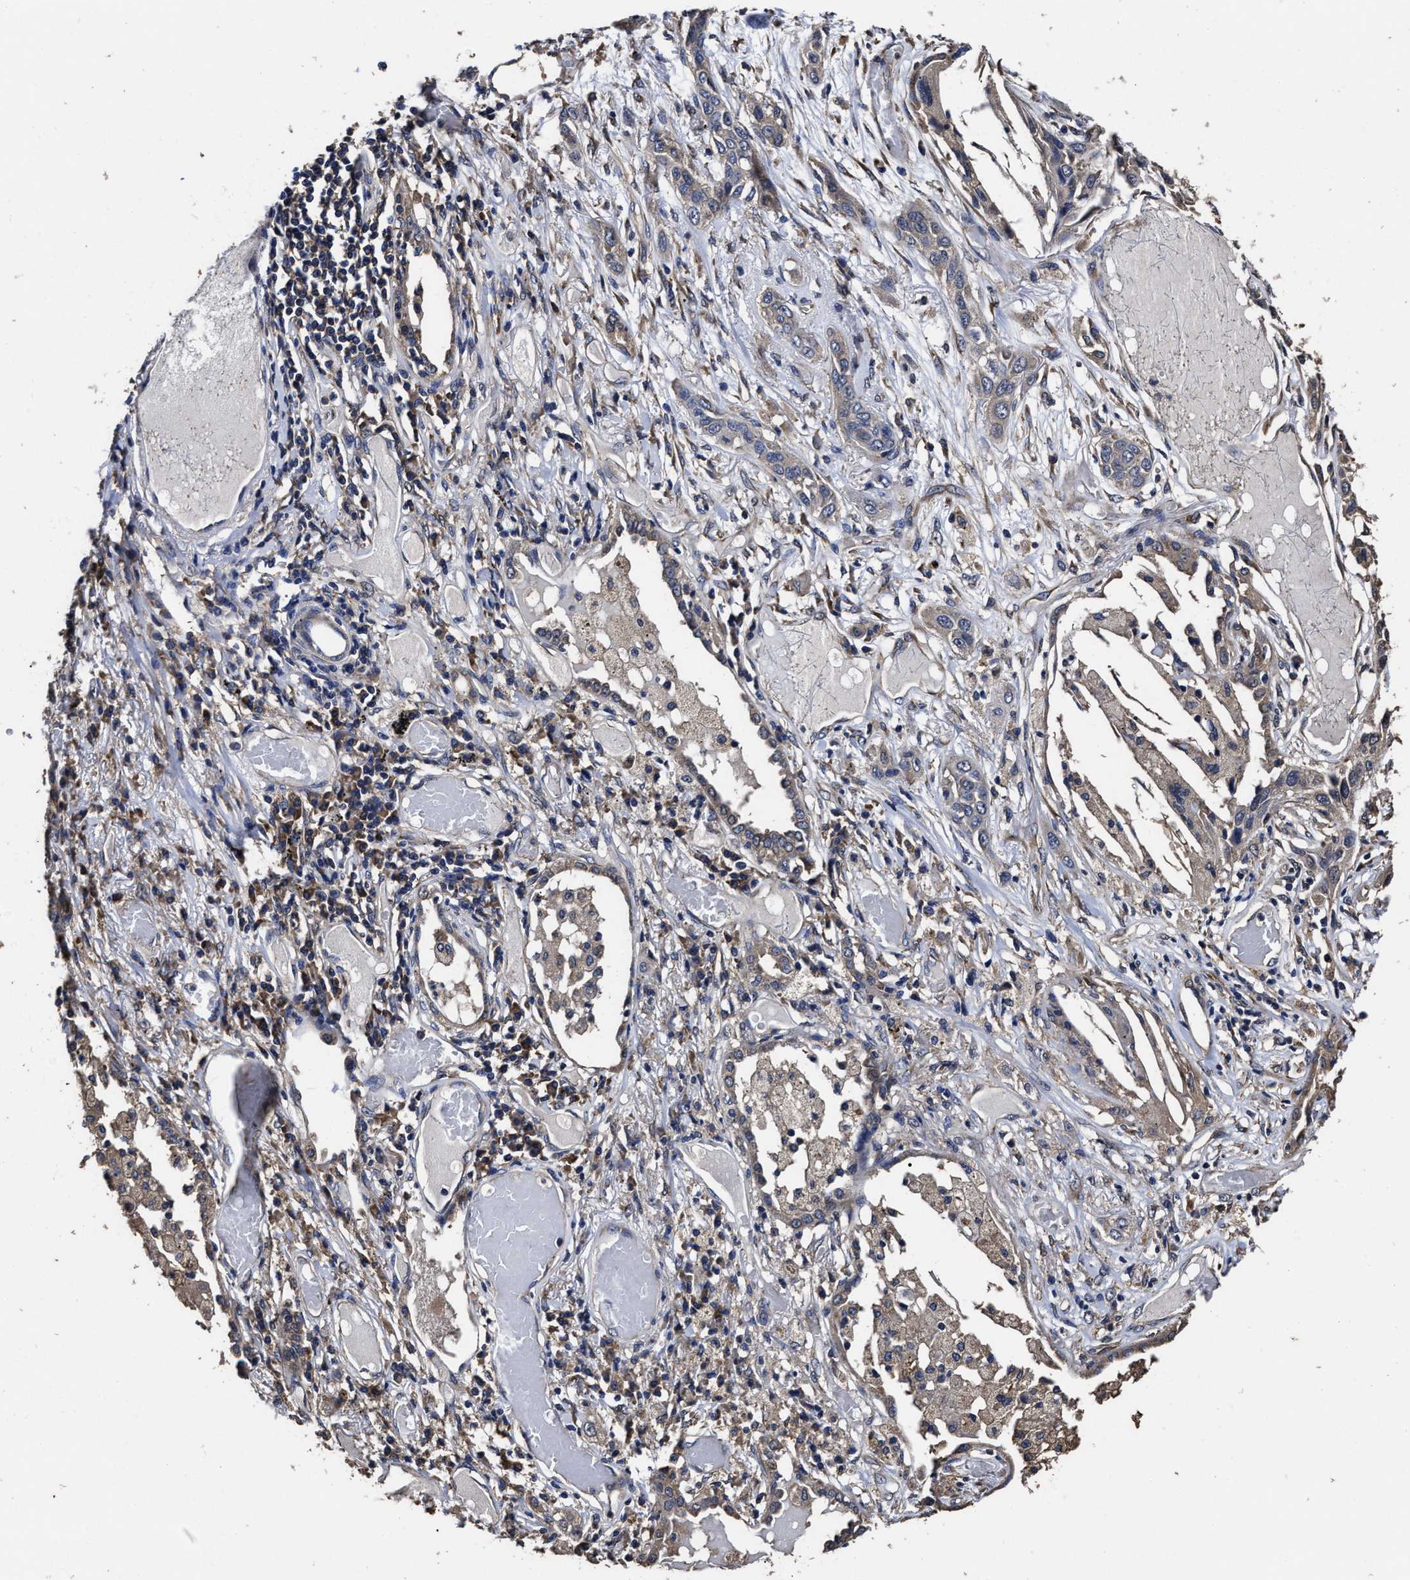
{"staining": {"intensity": "weak", "quantity": ">75%", "location": "cytoplasmic/membranous"}, "tissue": "lung cancer", "cell_type": "Tumor cells", "image_type": "cancer", "snomed": [{"axis": "morphology", "description": "Squamous cell carcinoma, NOS"}, {"axis": "topography", "description": "Lung"}], "caption": "This is an image of IHC staining of lung cancer (squamous cell carcinoma), which shows weak expression in the cytoplasmic/membranous of tumor cells.", "gene": "AVEN", "patient": {"sex": "male", "age": 71}}